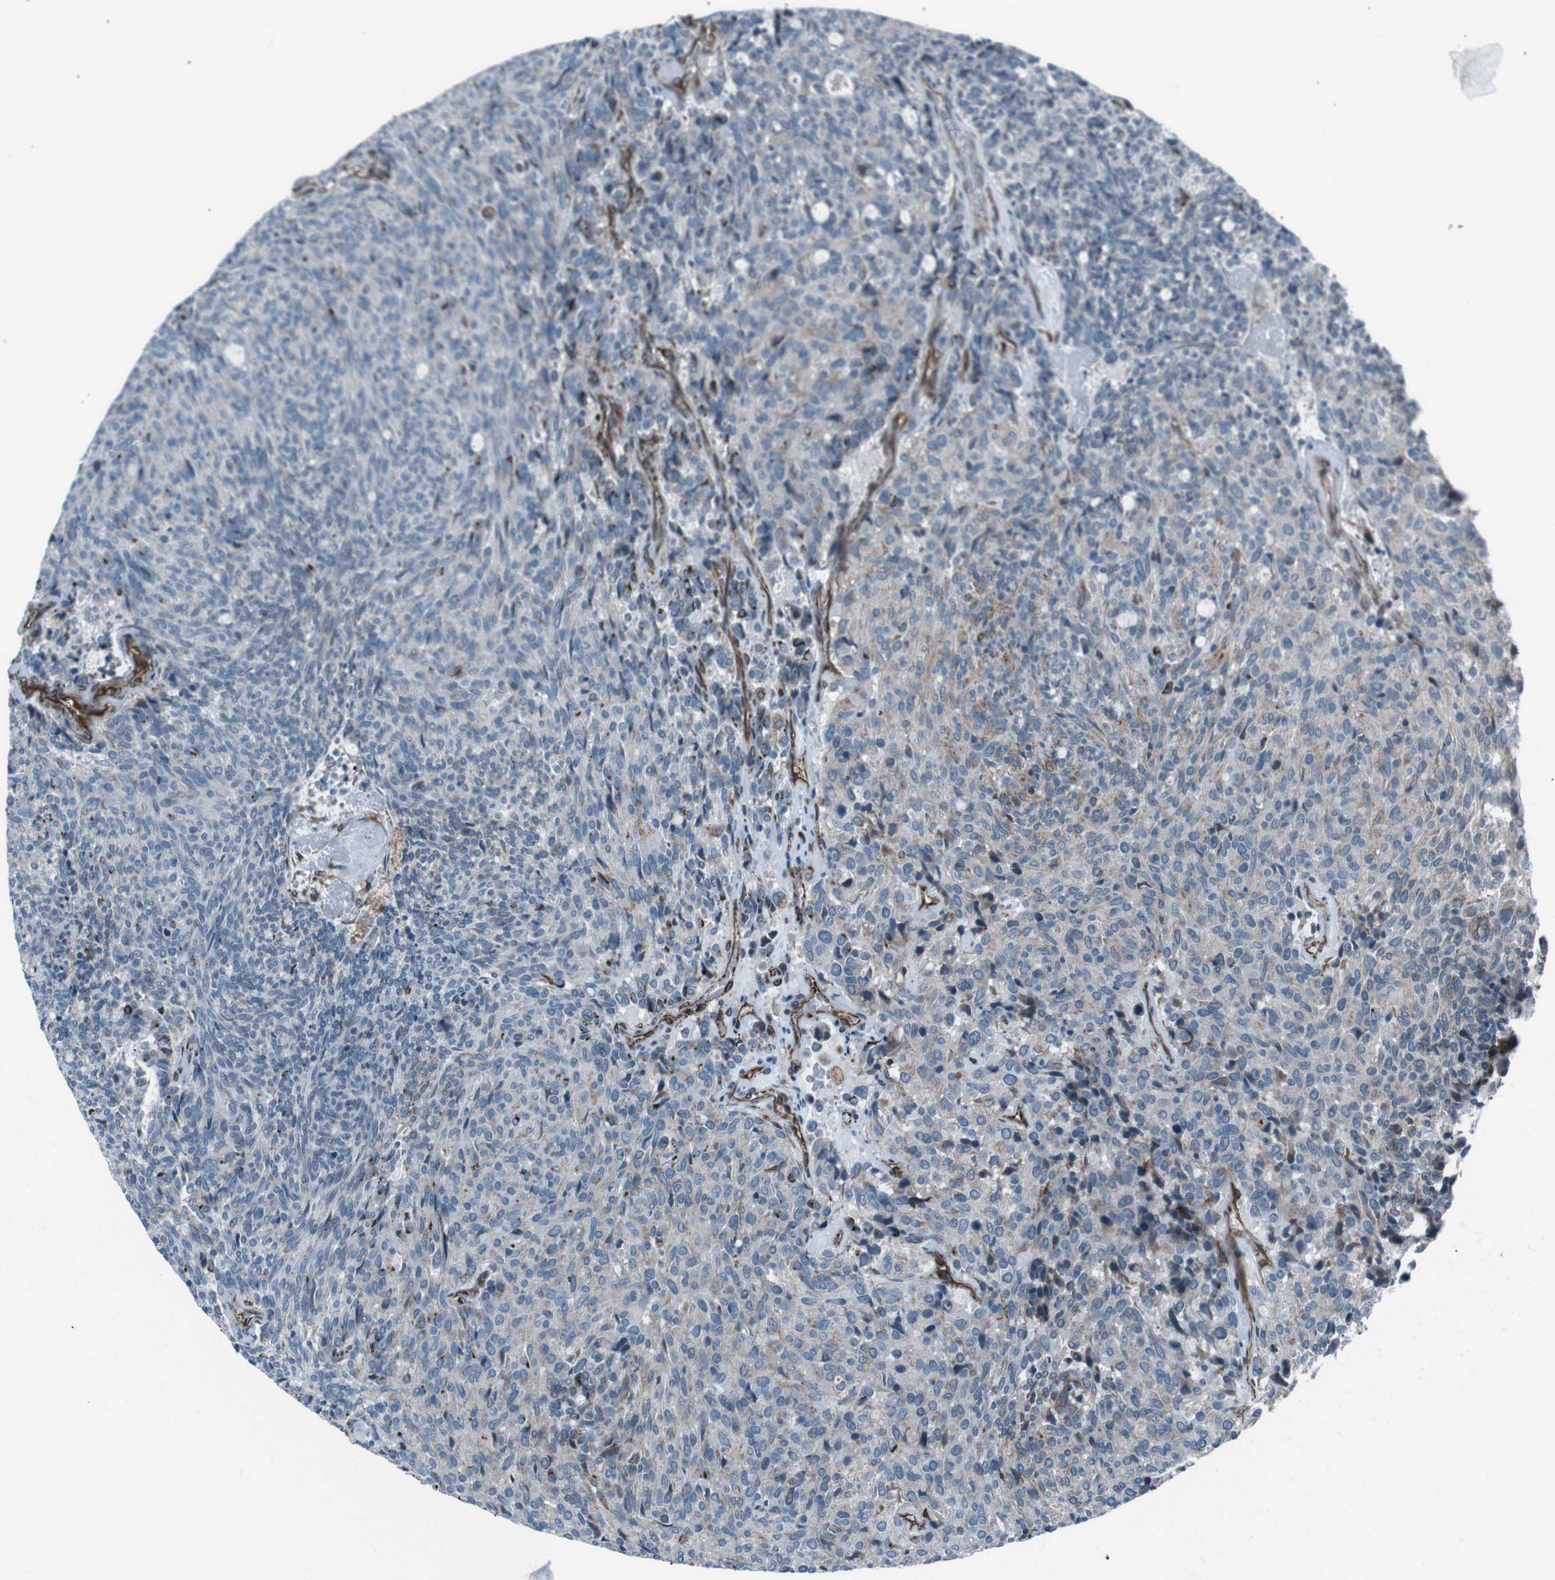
{"staining": {"intensity": "weak", "quantity": "<25%", "location": "cytoplasmic/membranous"}, "tissue": "carcinoid", "cell_type": "Tumor cells", "image_type": "cancer", "snomed": [{"axis": "morphology", "description": "Carcinoid, malignant, NOS"}, {"axis": "topography", "description": "Pancreas"}], "caption": "An immunohistochemistry histopathology image of malignant carcinoid is shown. There is no staining in tumor cells of malignant carcinoid.", "gene": "TMEM141", "patient": {"sex": "female", "age": 54}}